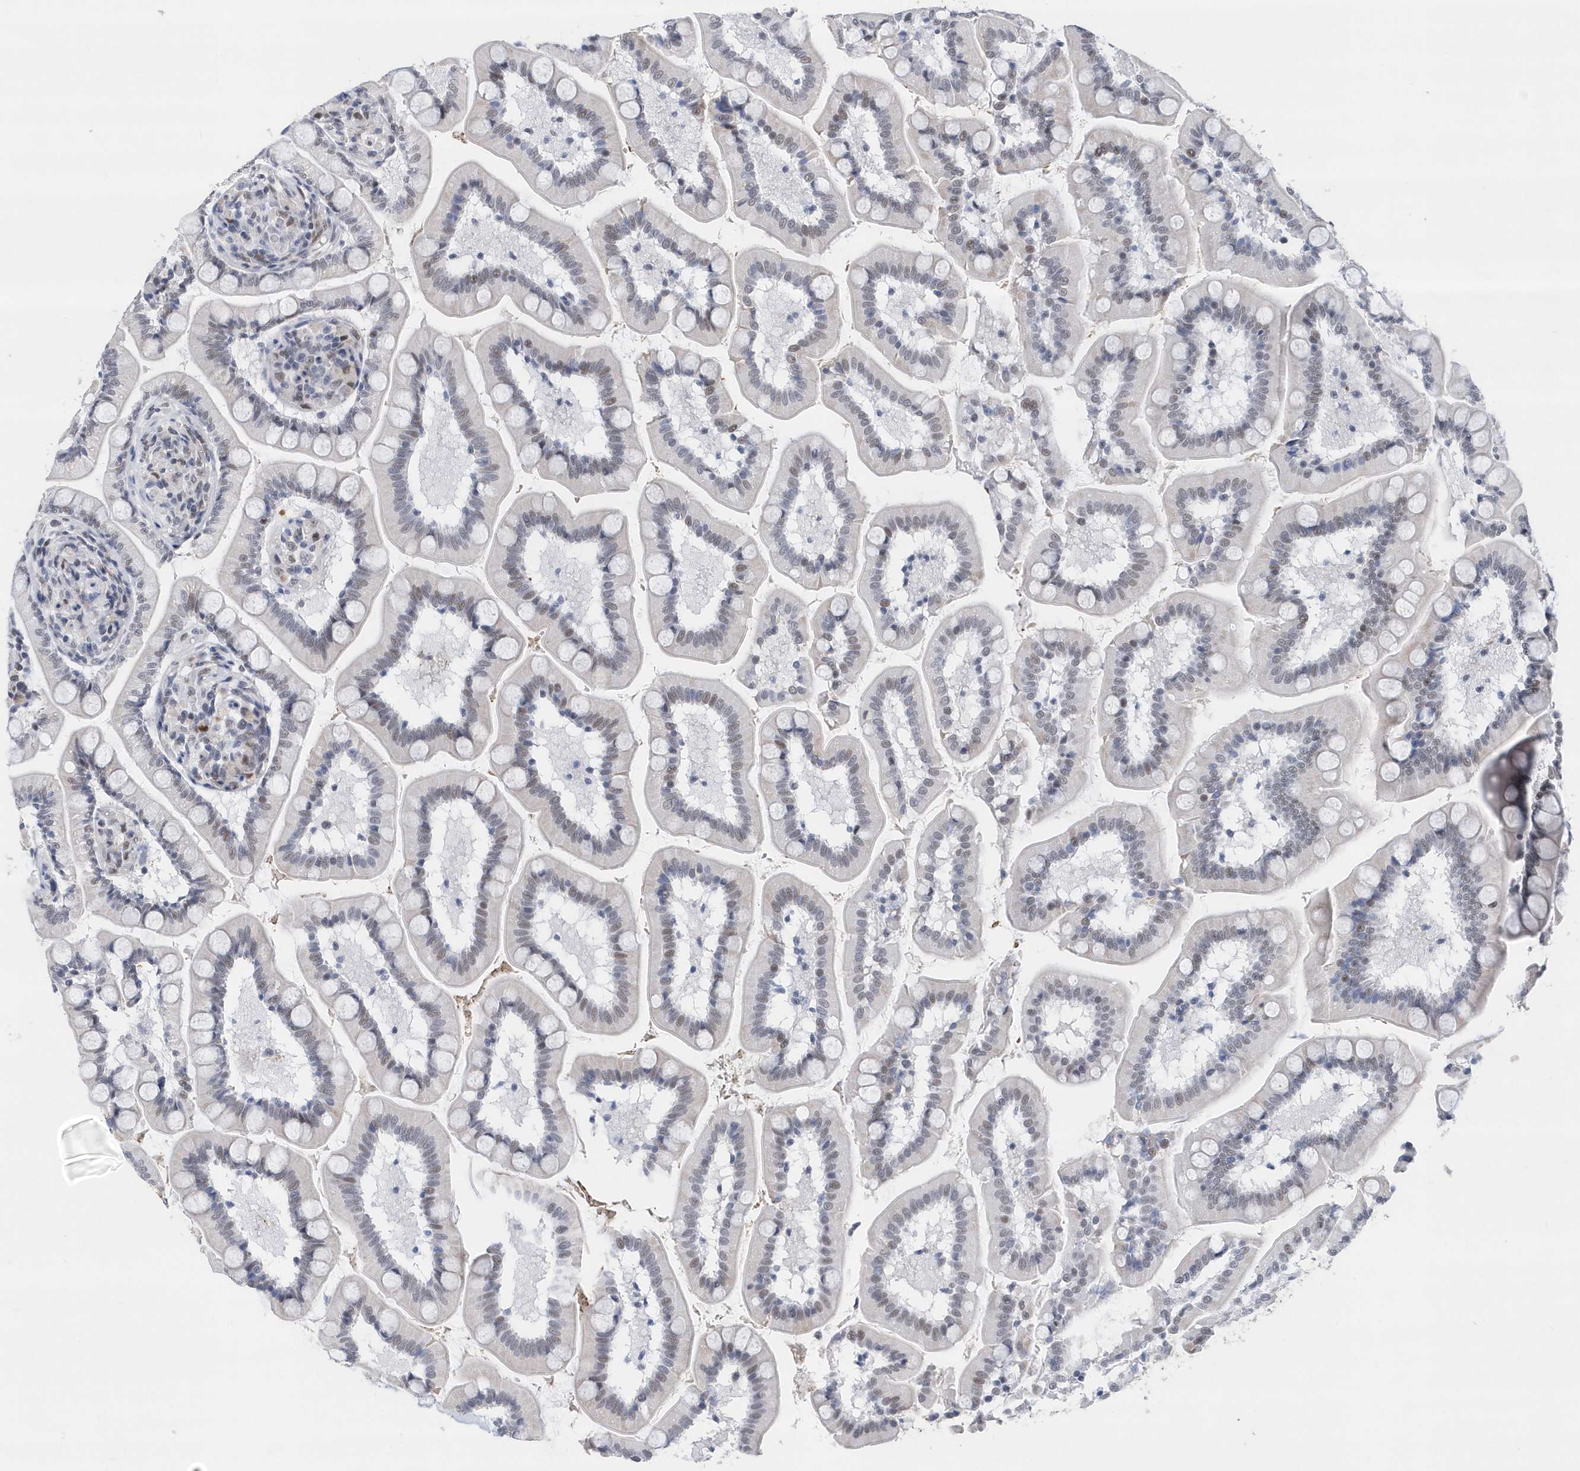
{"staining": {"intensity": "negative", "quantity": "none", "location": "none"}, "tissue": "small intestine", "cell_type": "Glandular cells", "image_type": "normal", "snomed": [{"axis": "morphology", "description": "Normal tissue, NOS"}, {"axis": "topography", "description": "Small intestine"}], "caption": "DAB (3,3'-diaminobenzidine) immunohistochemical staining of normal small intestine reveals no significant staining in glandular cells.", "gene": "RPP30", "patient": {"sex": "female", "age": 64}}